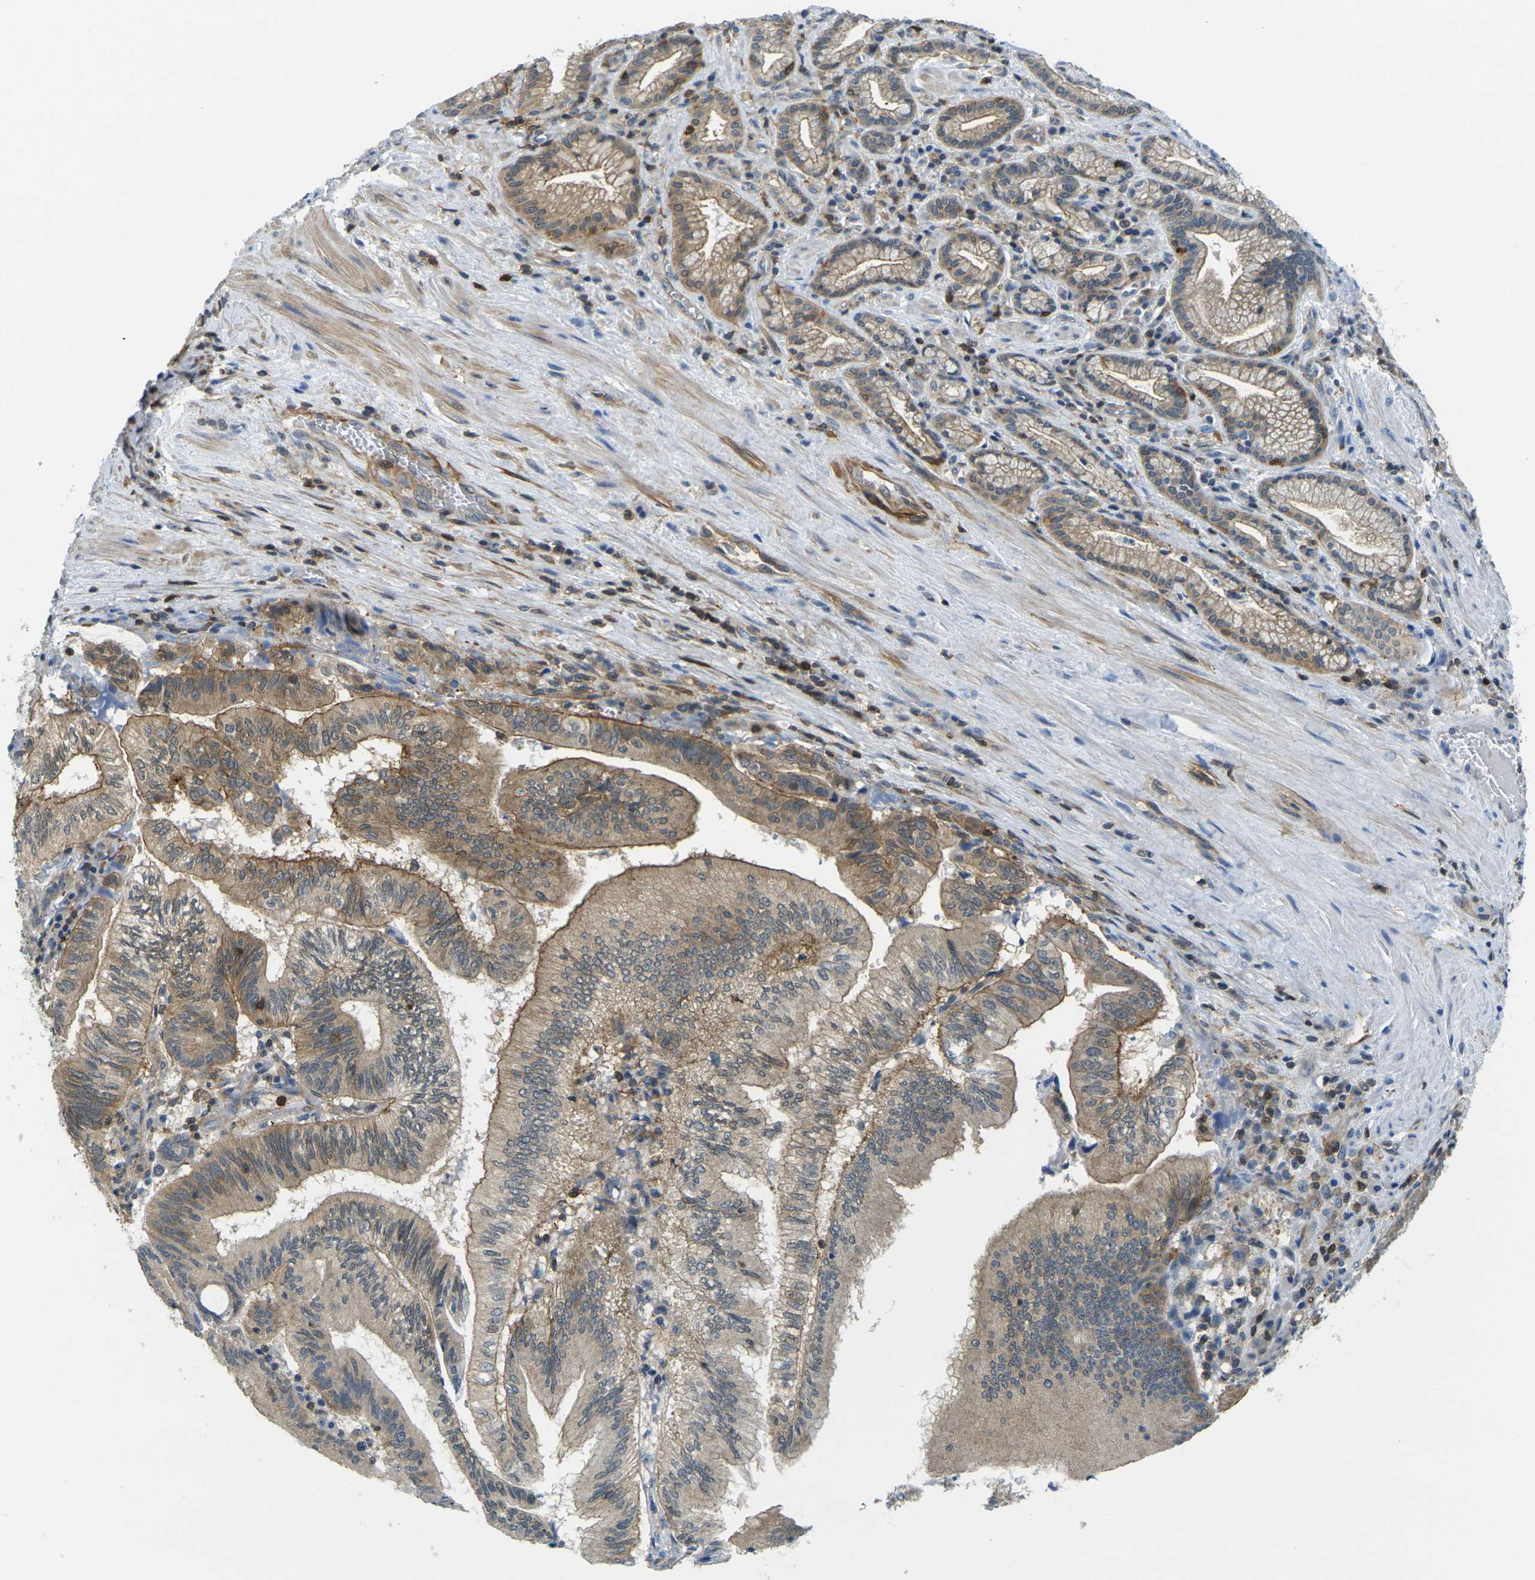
{"staining": {"intensity": "weak", "quantity": ">75%", "location": "cytoplasmic/membranous"}, "tissue": "pancreatic cancer", "cell_type": "Tumor cells", "image_type": "cancer", "snomed": [{"axis": "morphology", "description": "Adenocarcinoma, NOS"}, {"axis": "topography", "description": "Pancreas"}], "caption": "This is a histology image of immunohistochemistry staining of pancreatic adenocarcinoma, which shows weak staining in the cytoplasmic/membranous of tumor cells.", "gene": "LASP1", "patient": {"sex": "male", "age": 82}}